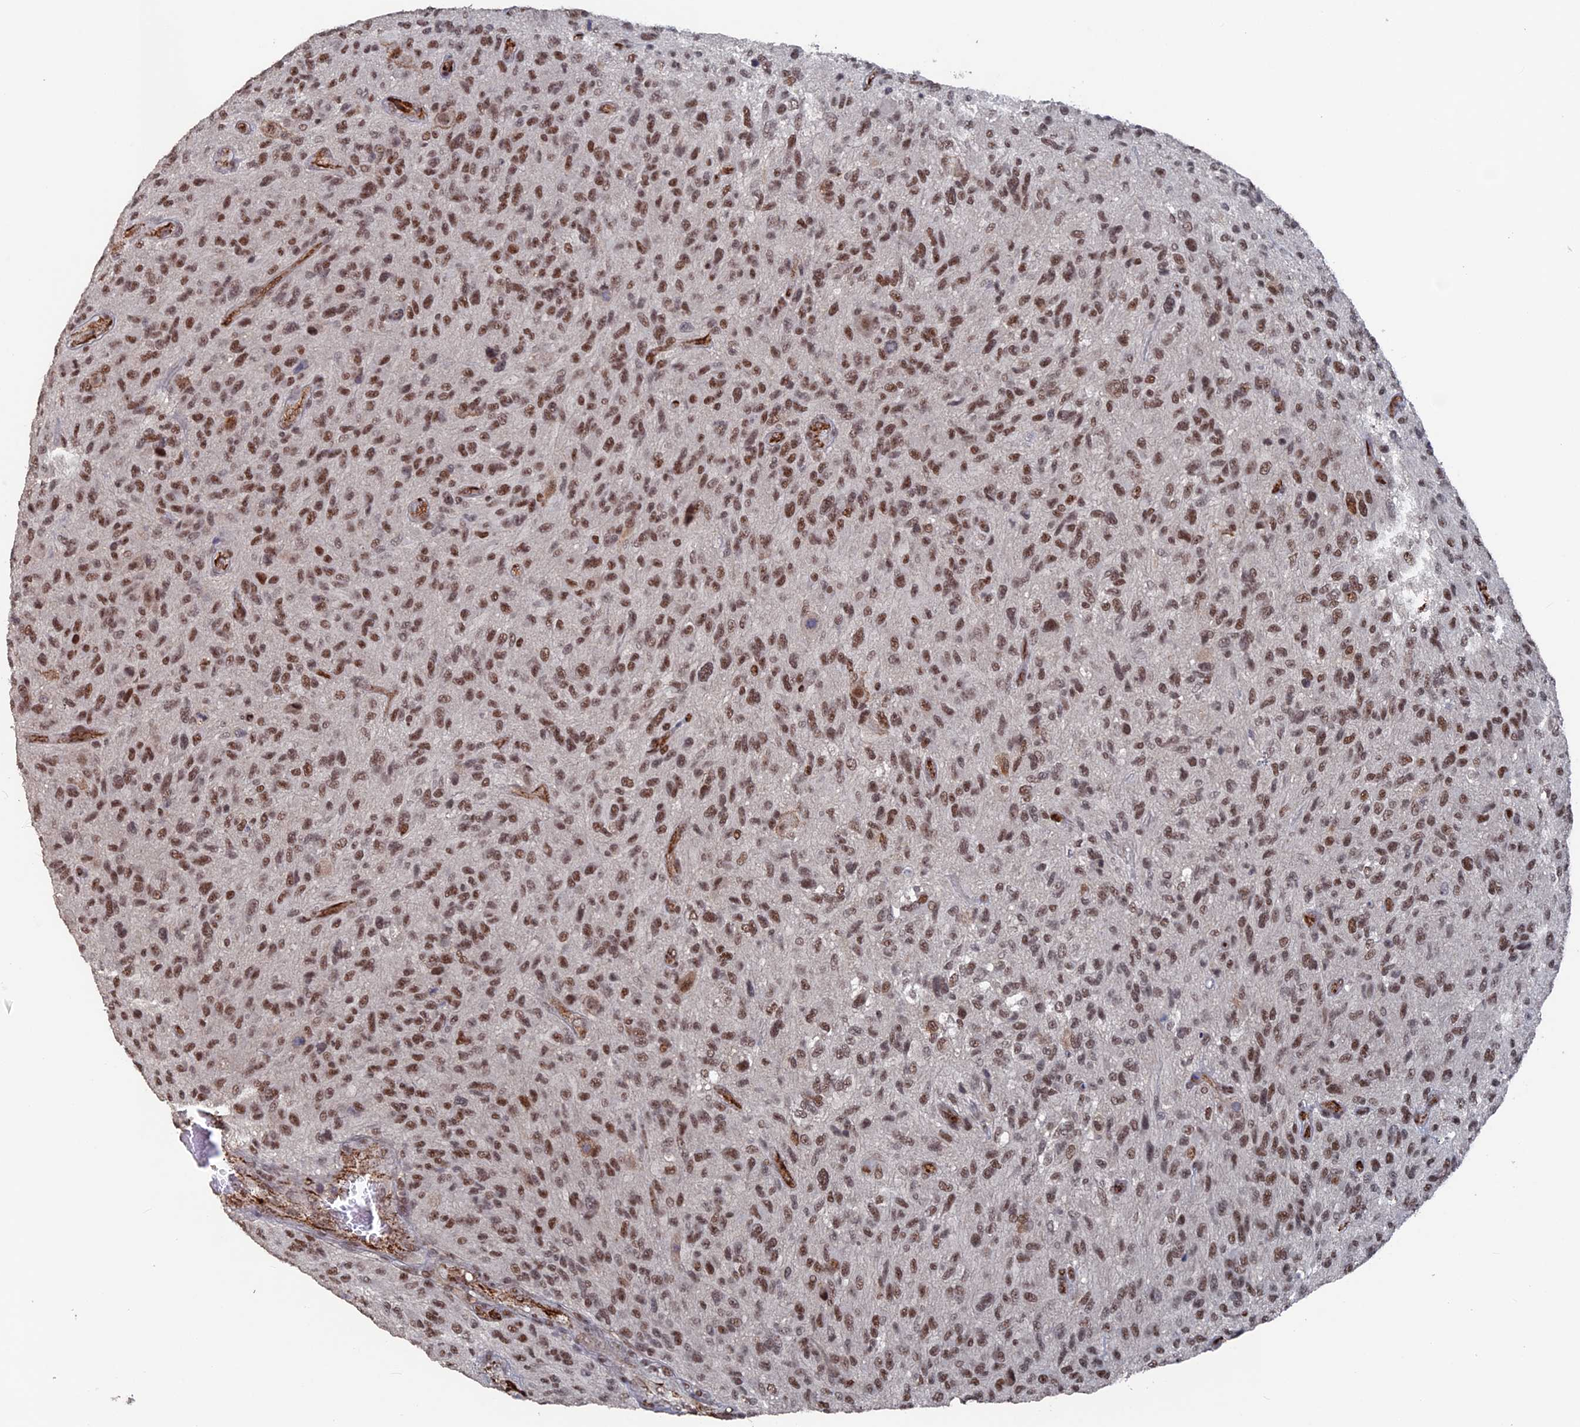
{"staining": {"intensity": "moderate", "quantity": ">75%", "location": "nuclear"}, "tissue": "glioma", "cell_type": "Tumor cells", "image_type": "cancer", "snomed": [{"axis": "morphology", "description": "Glioma, malignant, High grade"}, {"axis": "topography", "description": "Brain"}], "caption": "Glioma stained with immunohistochemistry (IHC) displays moderate nuclear staining in approximately >75% of tumor cells.", "gene": "SH3D21", "patient": {"sex": "male", "age": 47}}